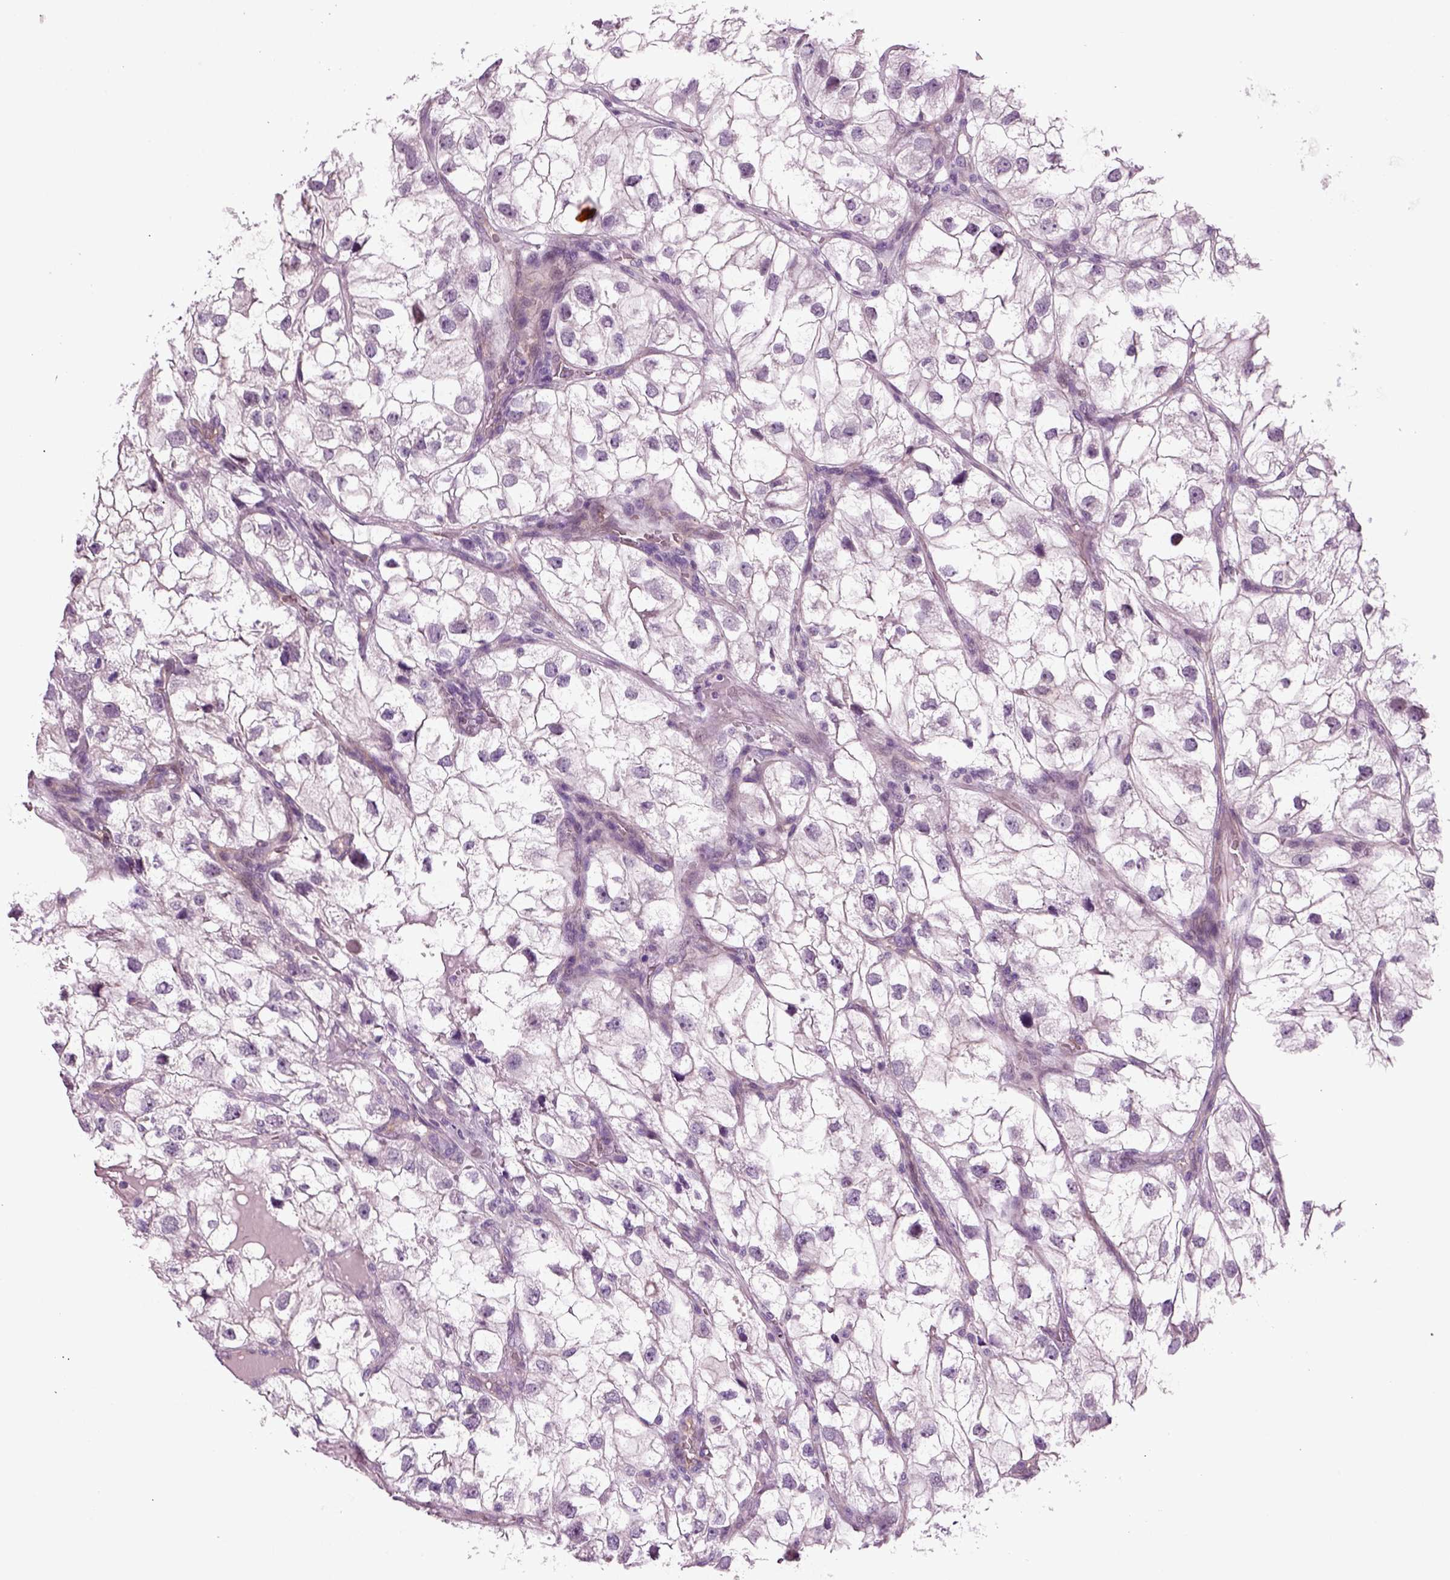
{"staining": {"intensity": "negative", "quantity": "none", "location": "none"}, "tissue": "renal cancer", "cell_type": "Tumor cells", "image_type": "cancer", "snomed": [{"axis": "morphology", "description": "Adenocarcinoma, NOS"}, {"axis": "topography", "description": "Kidney"}], "caption": "Immunohistochemistry histopathology image of human renal adenocarcinoma stained for a protein (brown), which shows no positivity in tumor cells.", "gene": "COL9A2", "patient": {"sex": "male", "age": 59}}